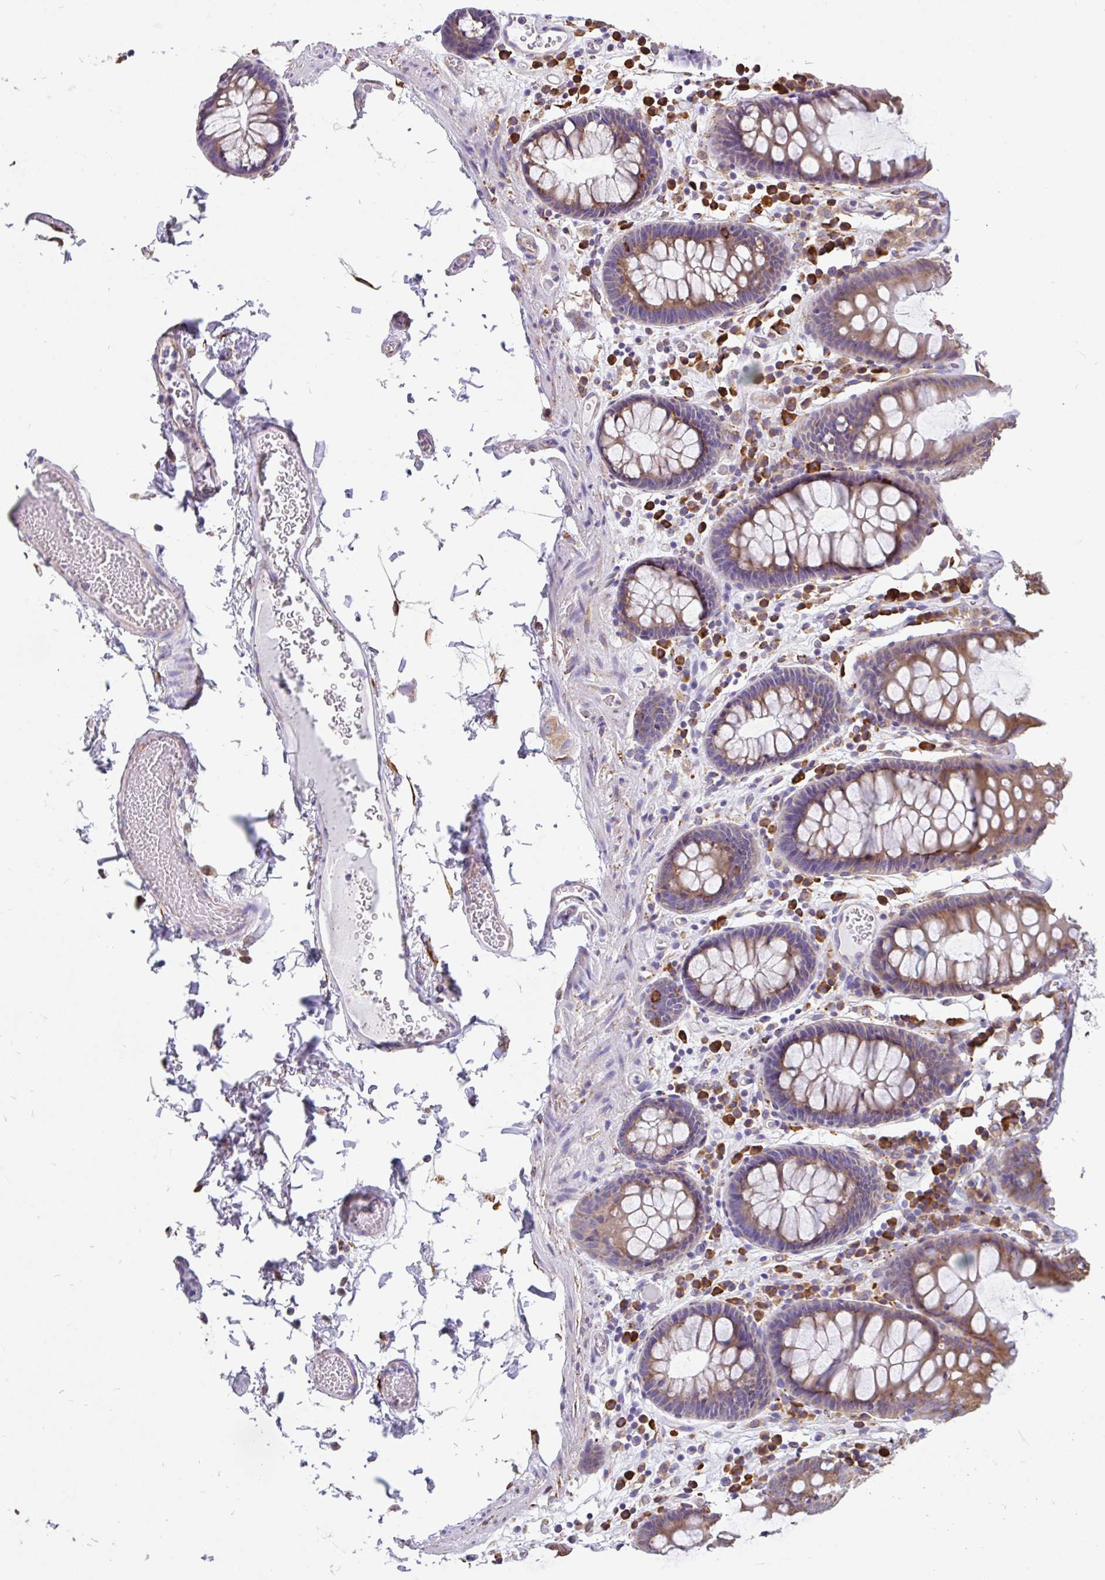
{"staining": {"intensity": "weak", "quantity": "25%-75%", "location": "cytoplasmic/membranous"}, "tissue": "colon", "cell_type": "Endothelial cells", "image_type": "normal", "snomed": [{"axis": "morphology", "description": "Normal tissue, NOS"}, {"axis": "topography", "description": "Colon"}, {"axis": "topography", "description": "Peripheral nerve tissue"}], "caption": "This photomicrograph demonstrates IHC staining of normal human colon, with low weak cytoplasmic/membranous staining in about 25%-75% of endothelial cells.", "gene": "EML5", "patient": {"sex": "male", "age": 84}}